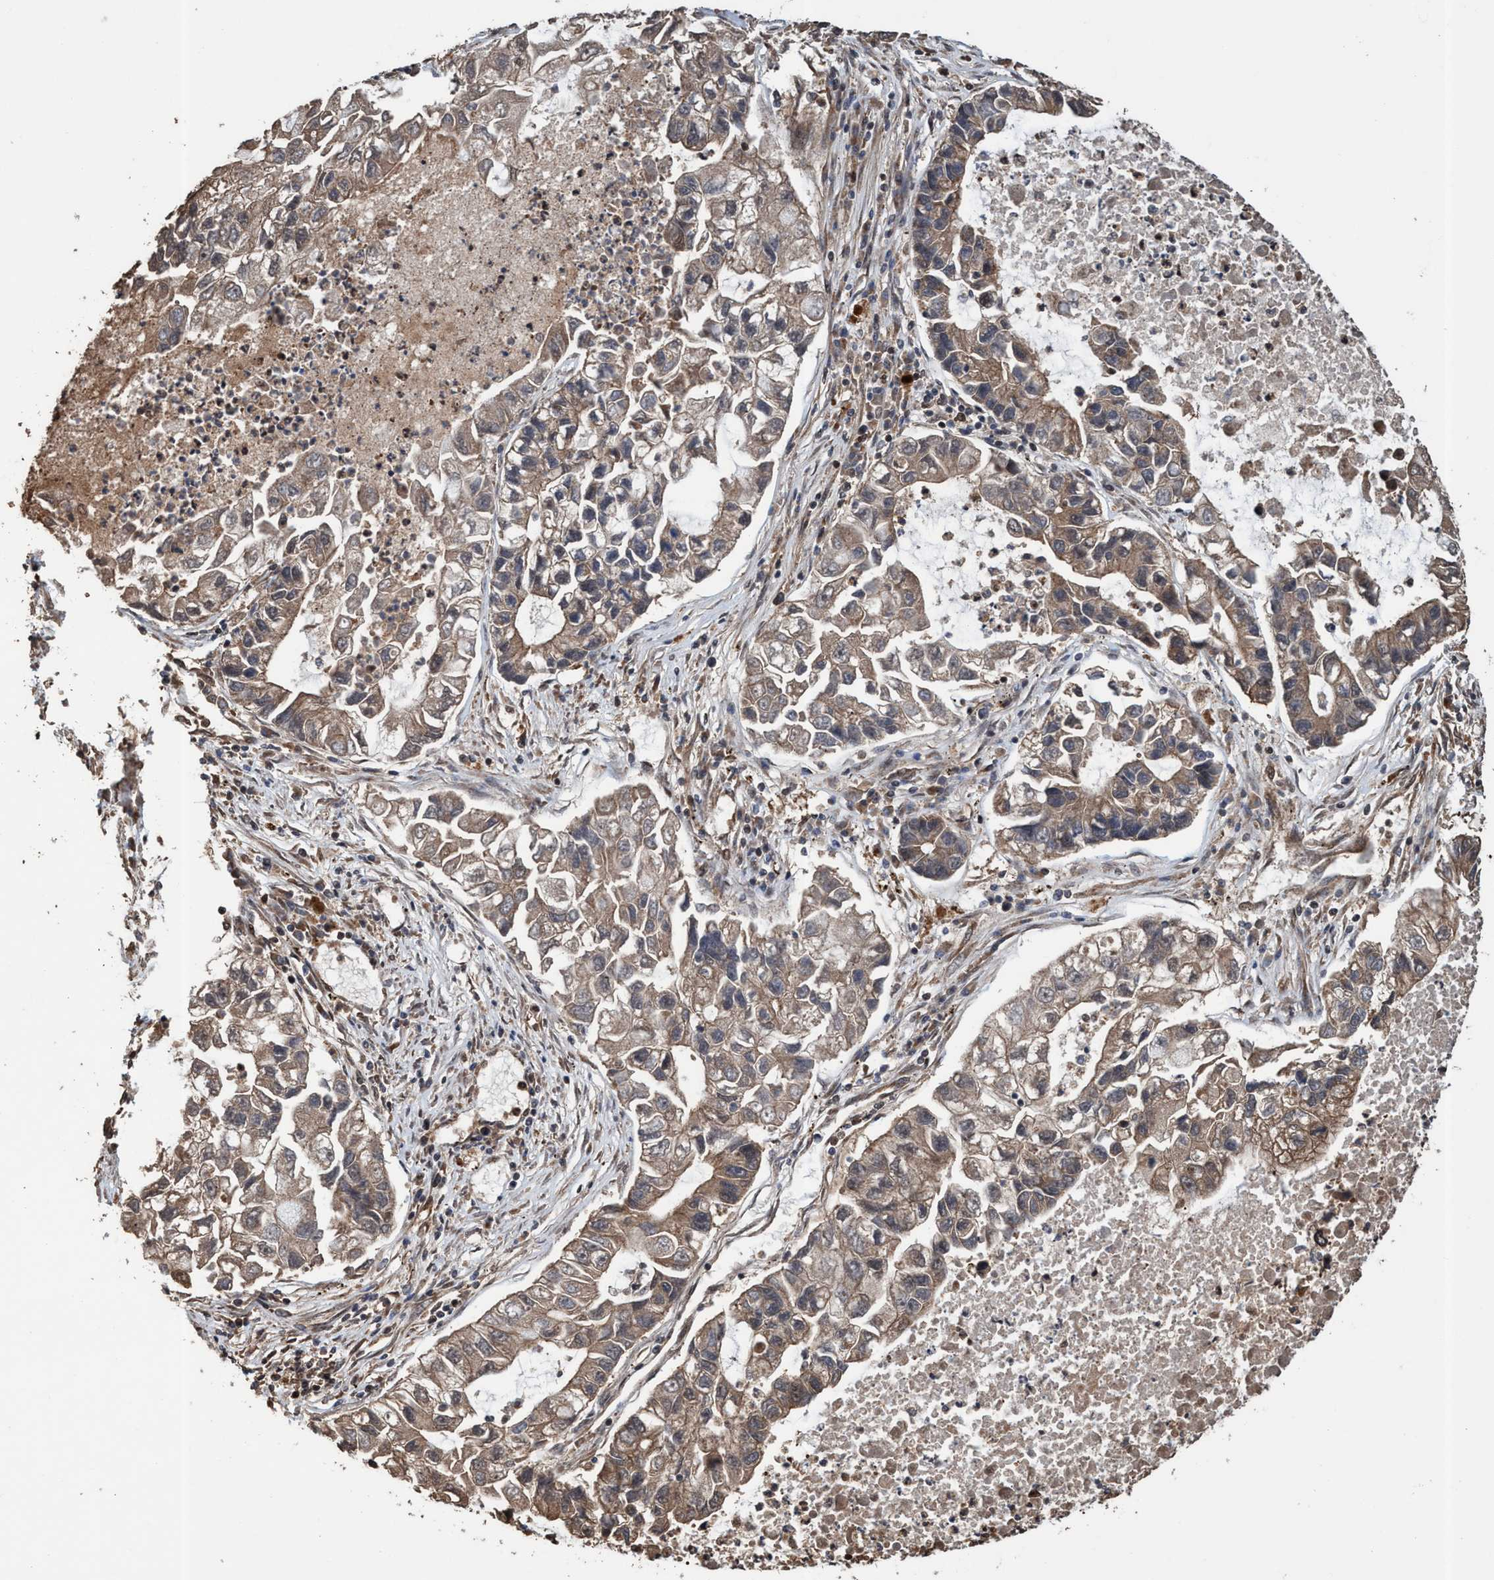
{"staining": {"intensity": "weak", "quantity": ">75%", "location": "cytoplasmic/membranous"}, "tissue": "lung cancer", "cell_type": "Tumor cells", "image_type": "cancer", "snomed": [{"axis": "morphology", "description": "Adenocarcinoma, NOS"}, {"axis": "topography", "description": "Lung"}], "caption": "Lung adenocarcinoma stained with a brown dye displays weak cytoplasmic/membranous positive expression in approximately >75% of tumor cells.", "gene": "TRPC7", "patient": {"sex": "female", "age": 51}}